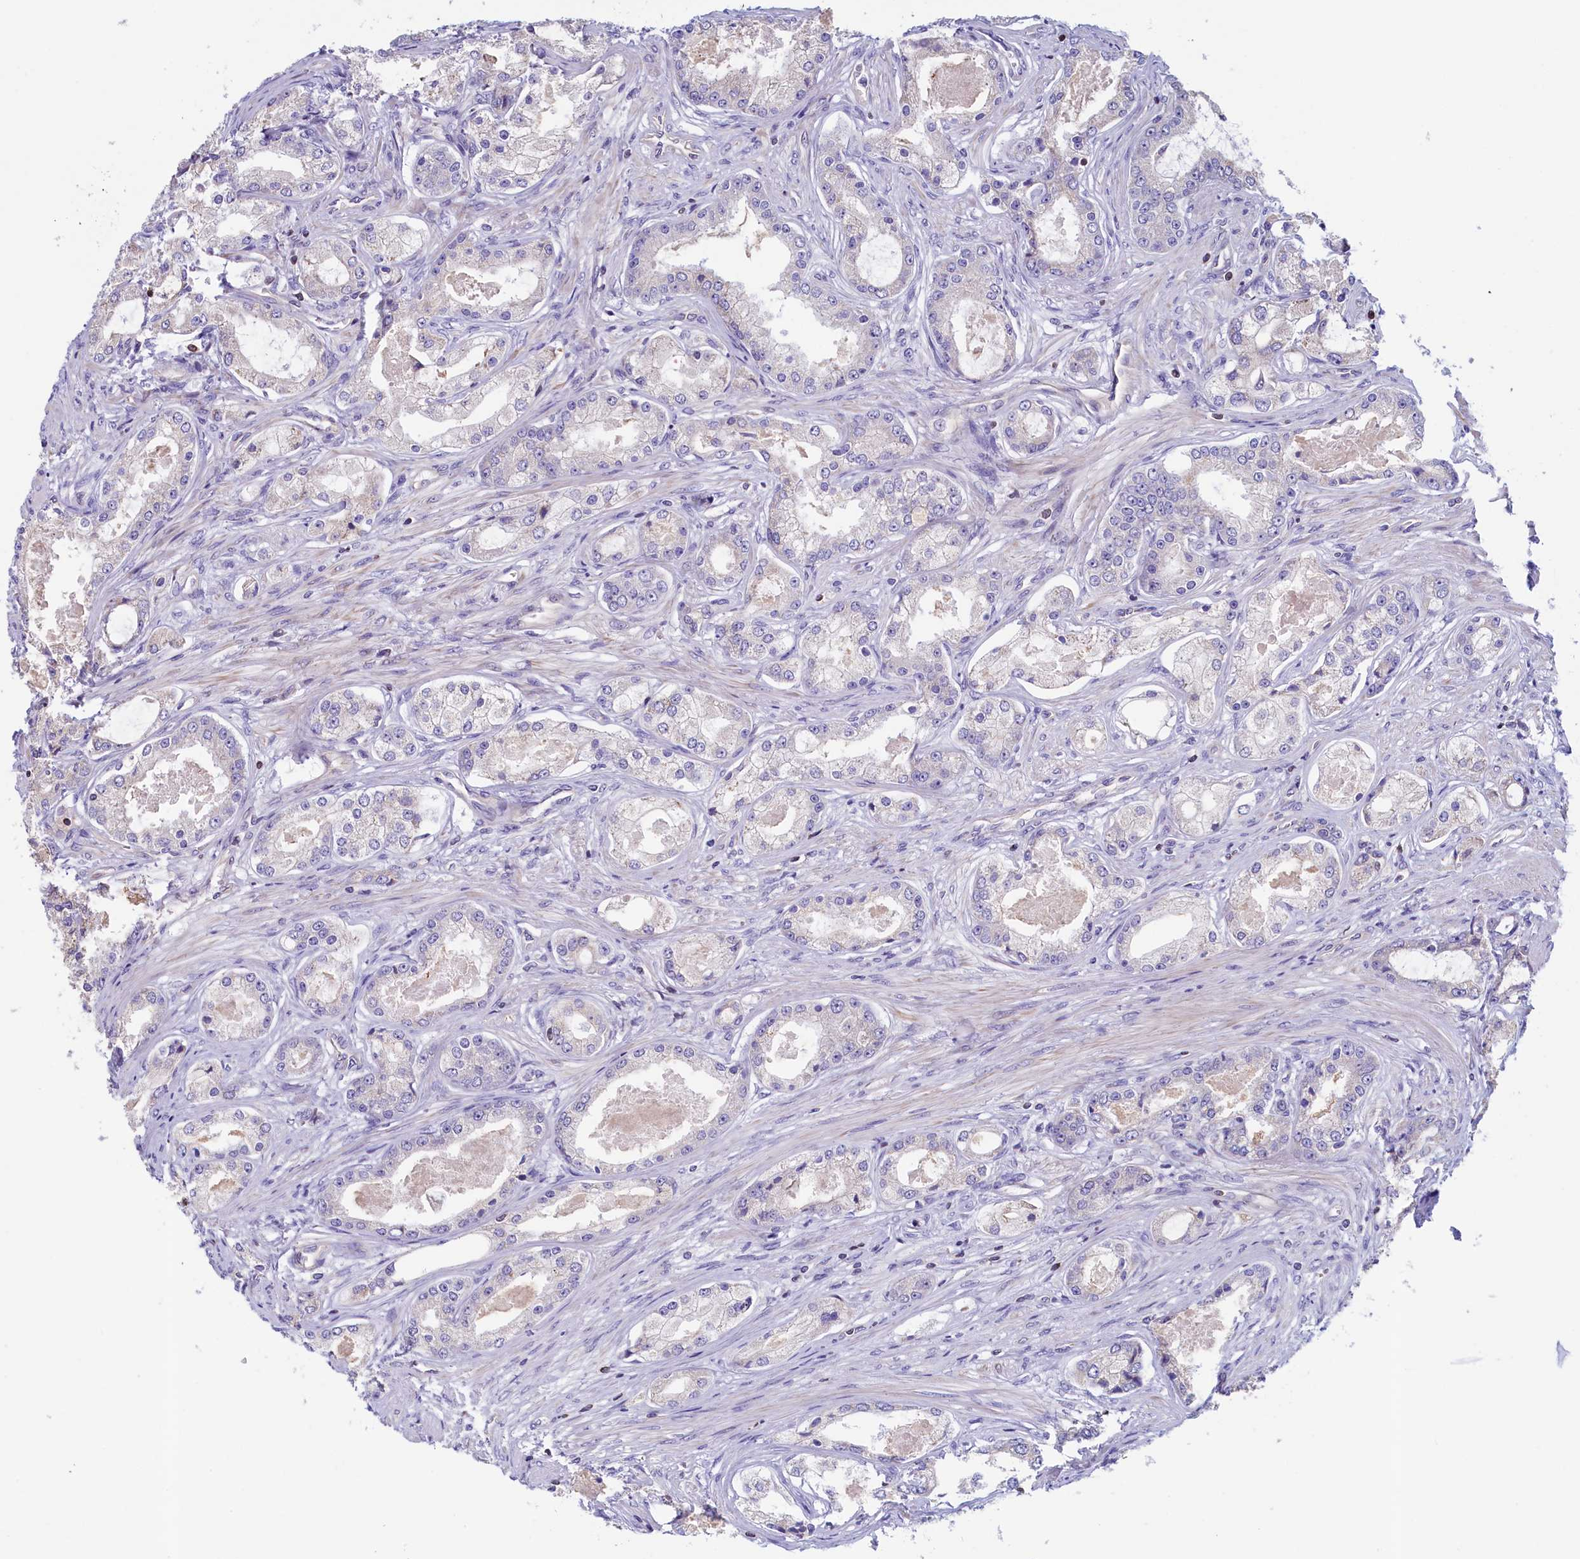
{"staining": {"intensity": "negative", "quantity": "none", "location": "none"}, "tissue": "prostate cancer", "cell_type": "Tumor cells", "image_type": "cancer", "snomed": [{"axis": "morphology", "description": "Adenocarcinoma, Low grade"}, {"axis": "topography", "description": "Prostate"}], "caption": "The image shows no significant staining in tumor cells of prostate cancer (adenocarcinoma (low-grade)).", "gene": "TRAF3IP3", "patient": {"sex": "male", "age": 68}}